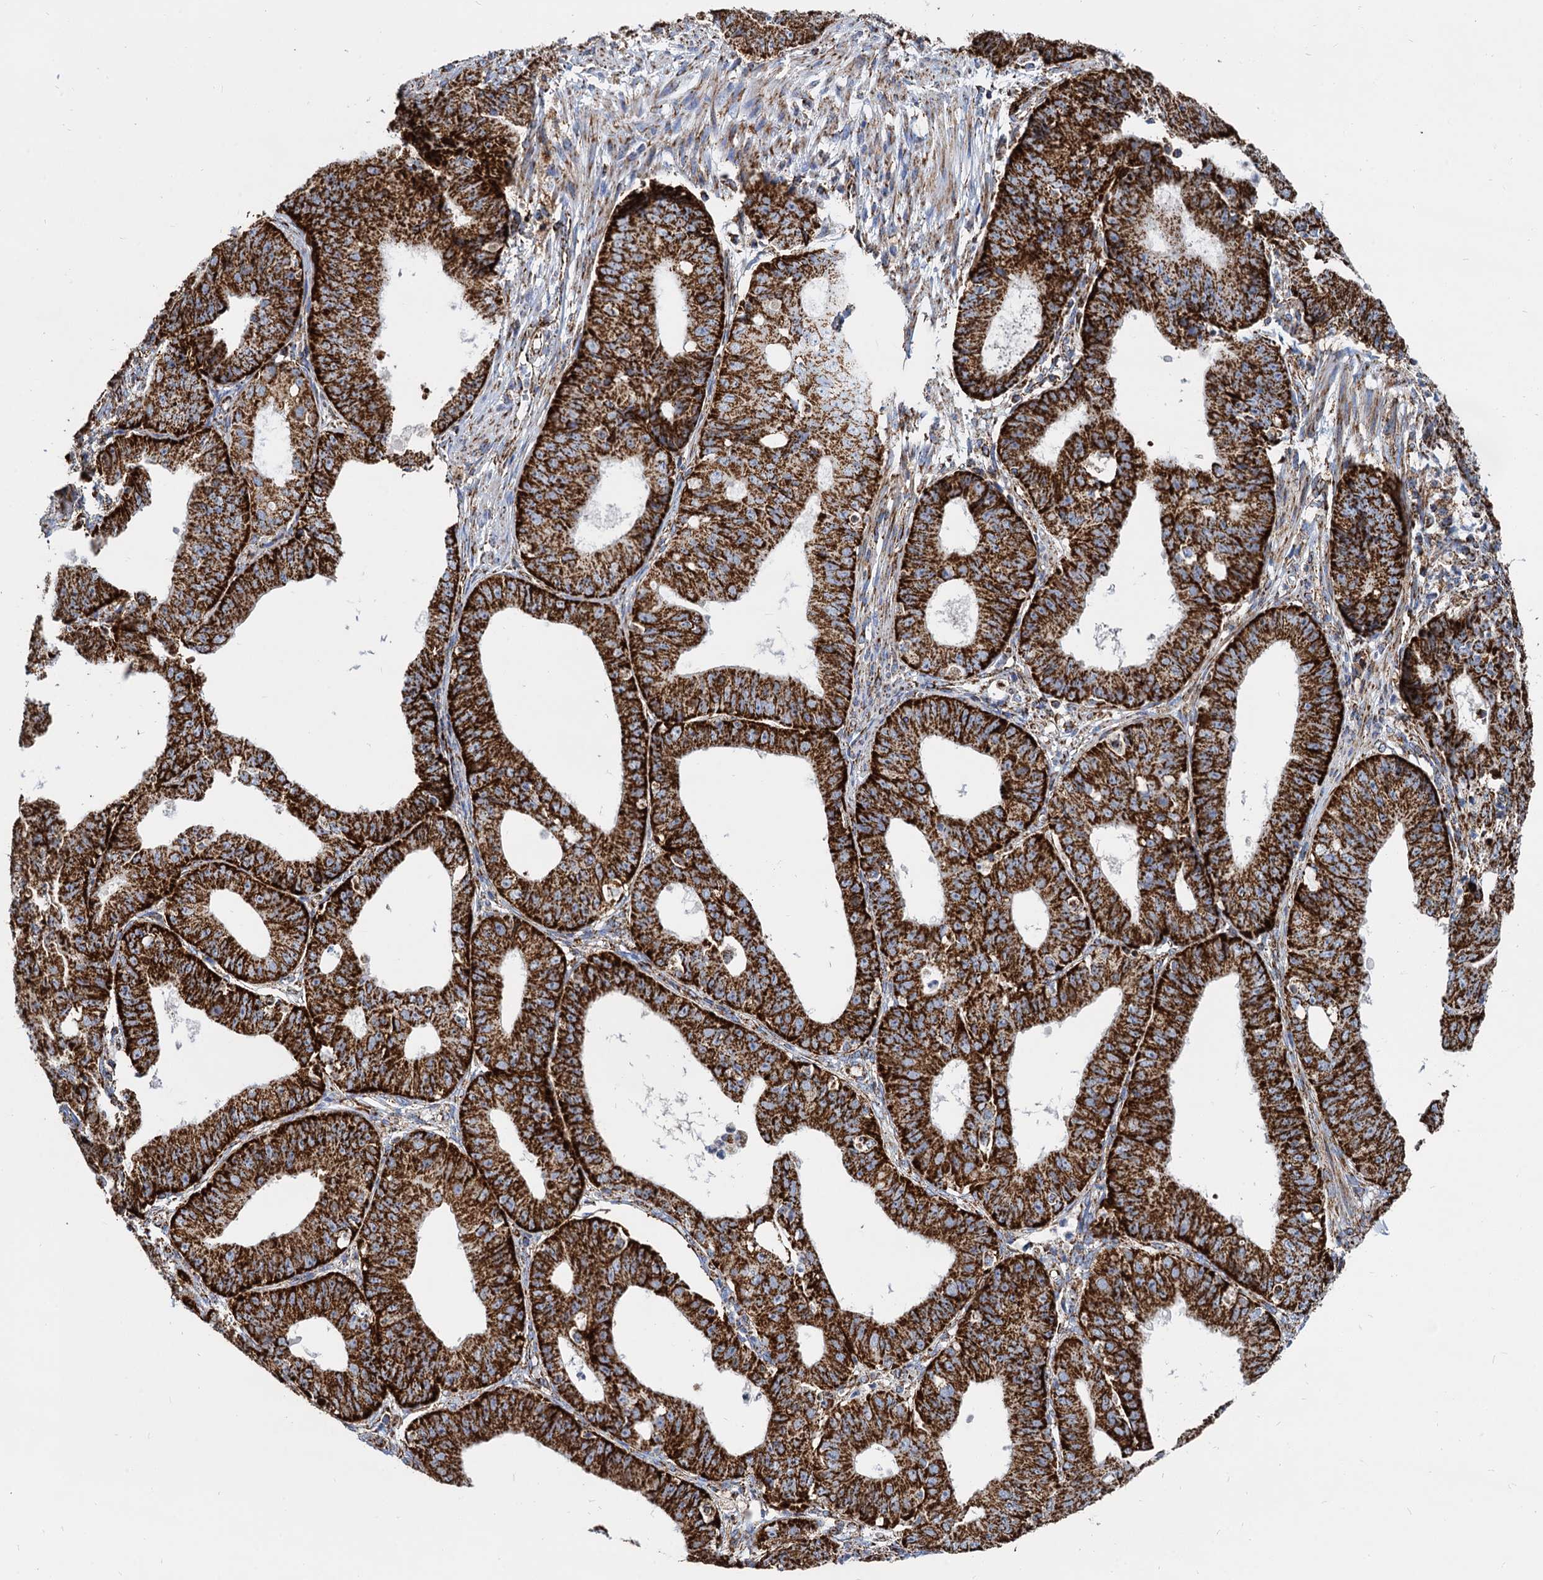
{"staining": {"intensity": "strong", "quantity": ">75%", "location": "cytoplasmic/membranous"}, "tissue": "ovarian cancer", "cell_type": "Tumor cells", "image_type": "cancer", "snomed": [{"axis": "morphology", "description": "Carcinoma, endometroid"}, {"axis": "topography", "description": "Appendix"}, {"axis": "topography", "description": "Ovary"}], "caption": "IHC (DAB) staining of human ovarian cancer reveals strong cytoplasmic/membranous protein staining in about >75% of tumor cells.", "gene": "TIMM10", "patient": {"sex": "female", "age": 42}}